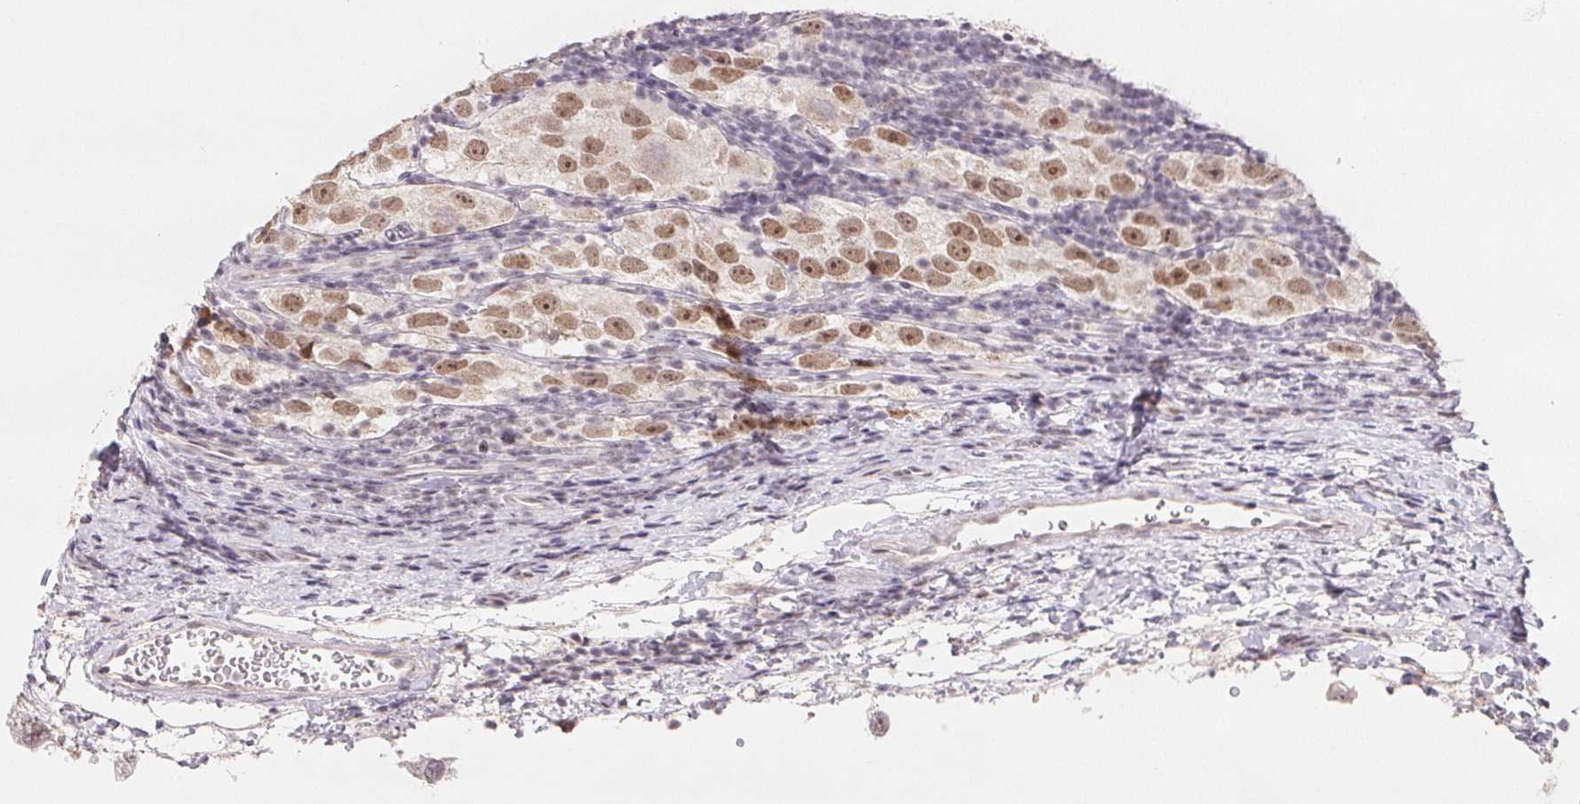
{"staining": {"intensity": "moderate", "quantity": ">75%", "location": "nuclear"}, "tissue": "testis cancer", "cell_type": "Tumor cells", "image_type": "cancer", "snomed": [{"axis": "morphology", "description": "Seminoma, NOS"}, {"axis": "topography", "description": "Testis"}], "caption": "Testis seminoma stained with a protein marker reveals moderate staining in tumor cells.", "gene": "KDM4D", "patient": {"sex": "male", "age": 26}}